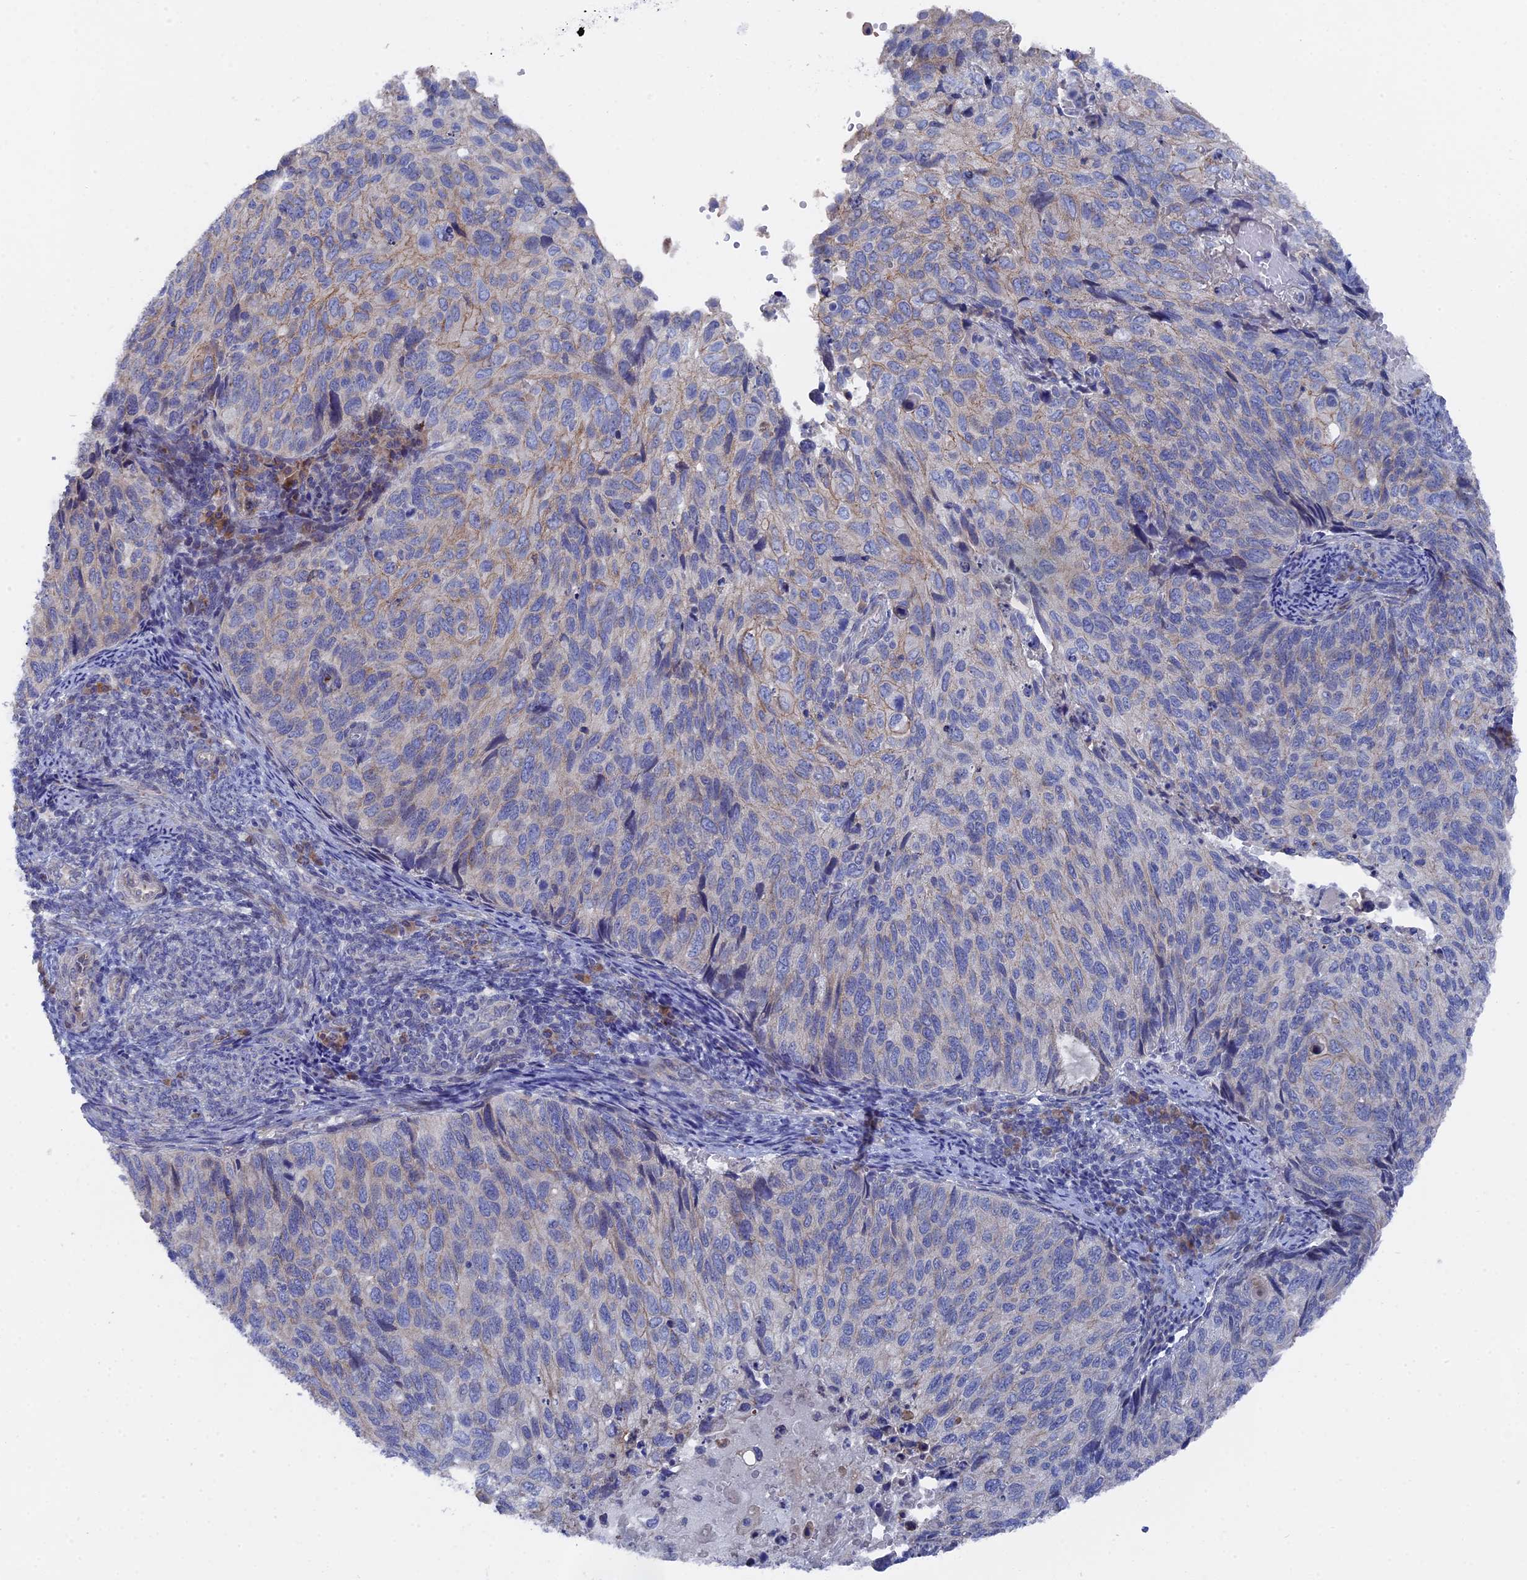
{"staining": {"intensity": "weak", "quantity": "<25%", "location": "cytoplasmic/membranous"}, "tissue": "cervical cancer", "cell_type": "Tumor cells", "image_type": "cancer", "snomed": [{"axis": "morphology", "description": "Squamous cell carcinoma, NOS"}, {"axis": "topography", "description": "Cervix"}], "caption": "The histopathology image exhibits no staining of tumor cells in cervical cancer.", "gene": "TMEM161A", "patient": {"sex": "female", "age": 70}}